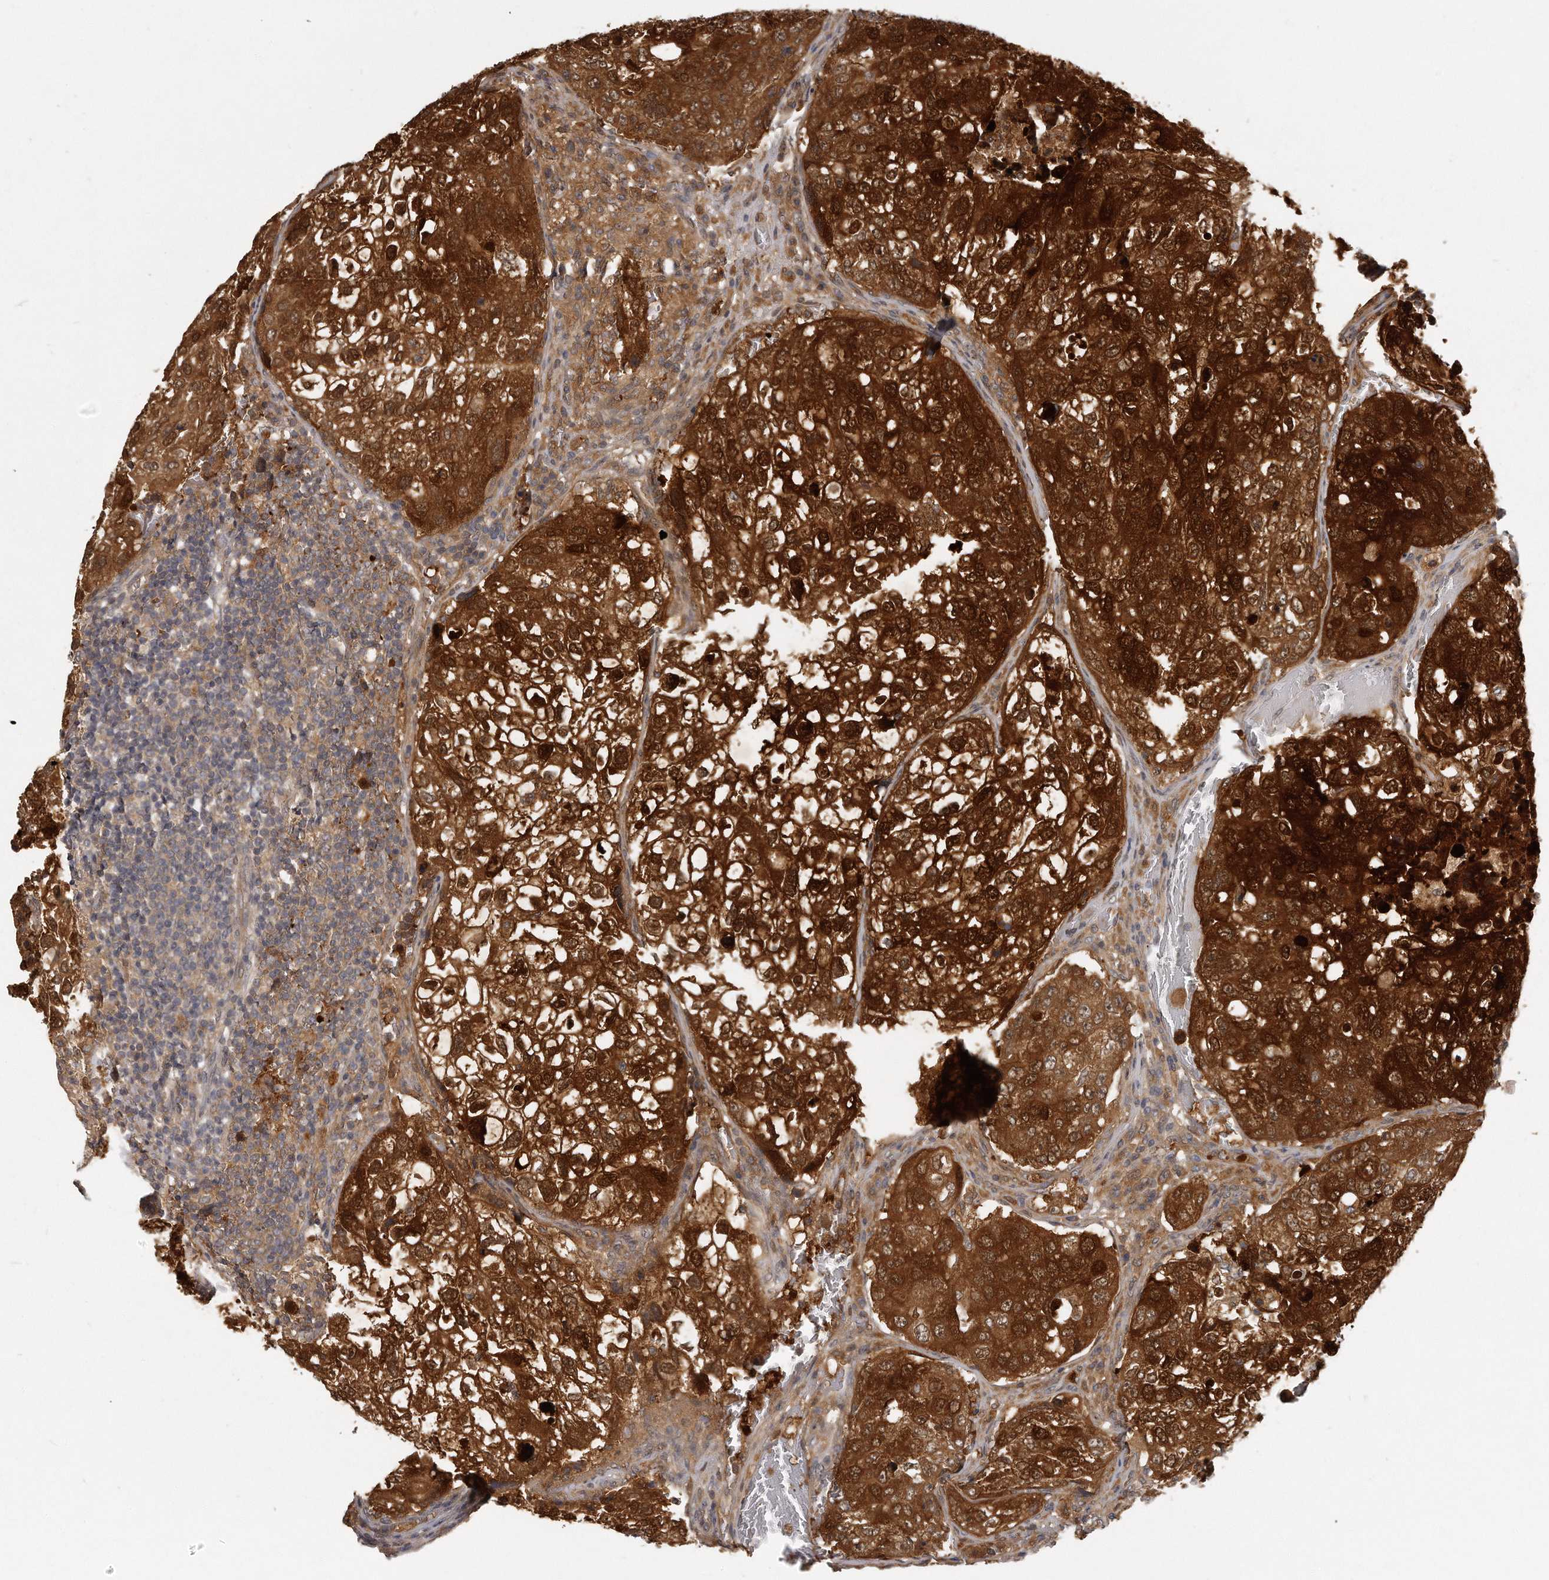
{"staining": {"intensity": "moderate", "quantity": "25%-75%", "location": "cytoplasmic/membranous"}, "tissue": "urothelial cancer", "cell_type": "Tumor cells", "image_type": "cancer", "snomed": [{"axis": "morphology", "description": "Urothelial carcinoma, High grade"}, {"axis": "topography", "description": "Lymph node"}, {"axis": "topography", "description": "Urinary bladder"}], "caption": "Urothelial cancer tissue shows moderate cytoplasmic/membranous staining in about 25%-75% of tumor cells", "gene": "GGCT", "patient": {"sex": "male", "age": 51}}